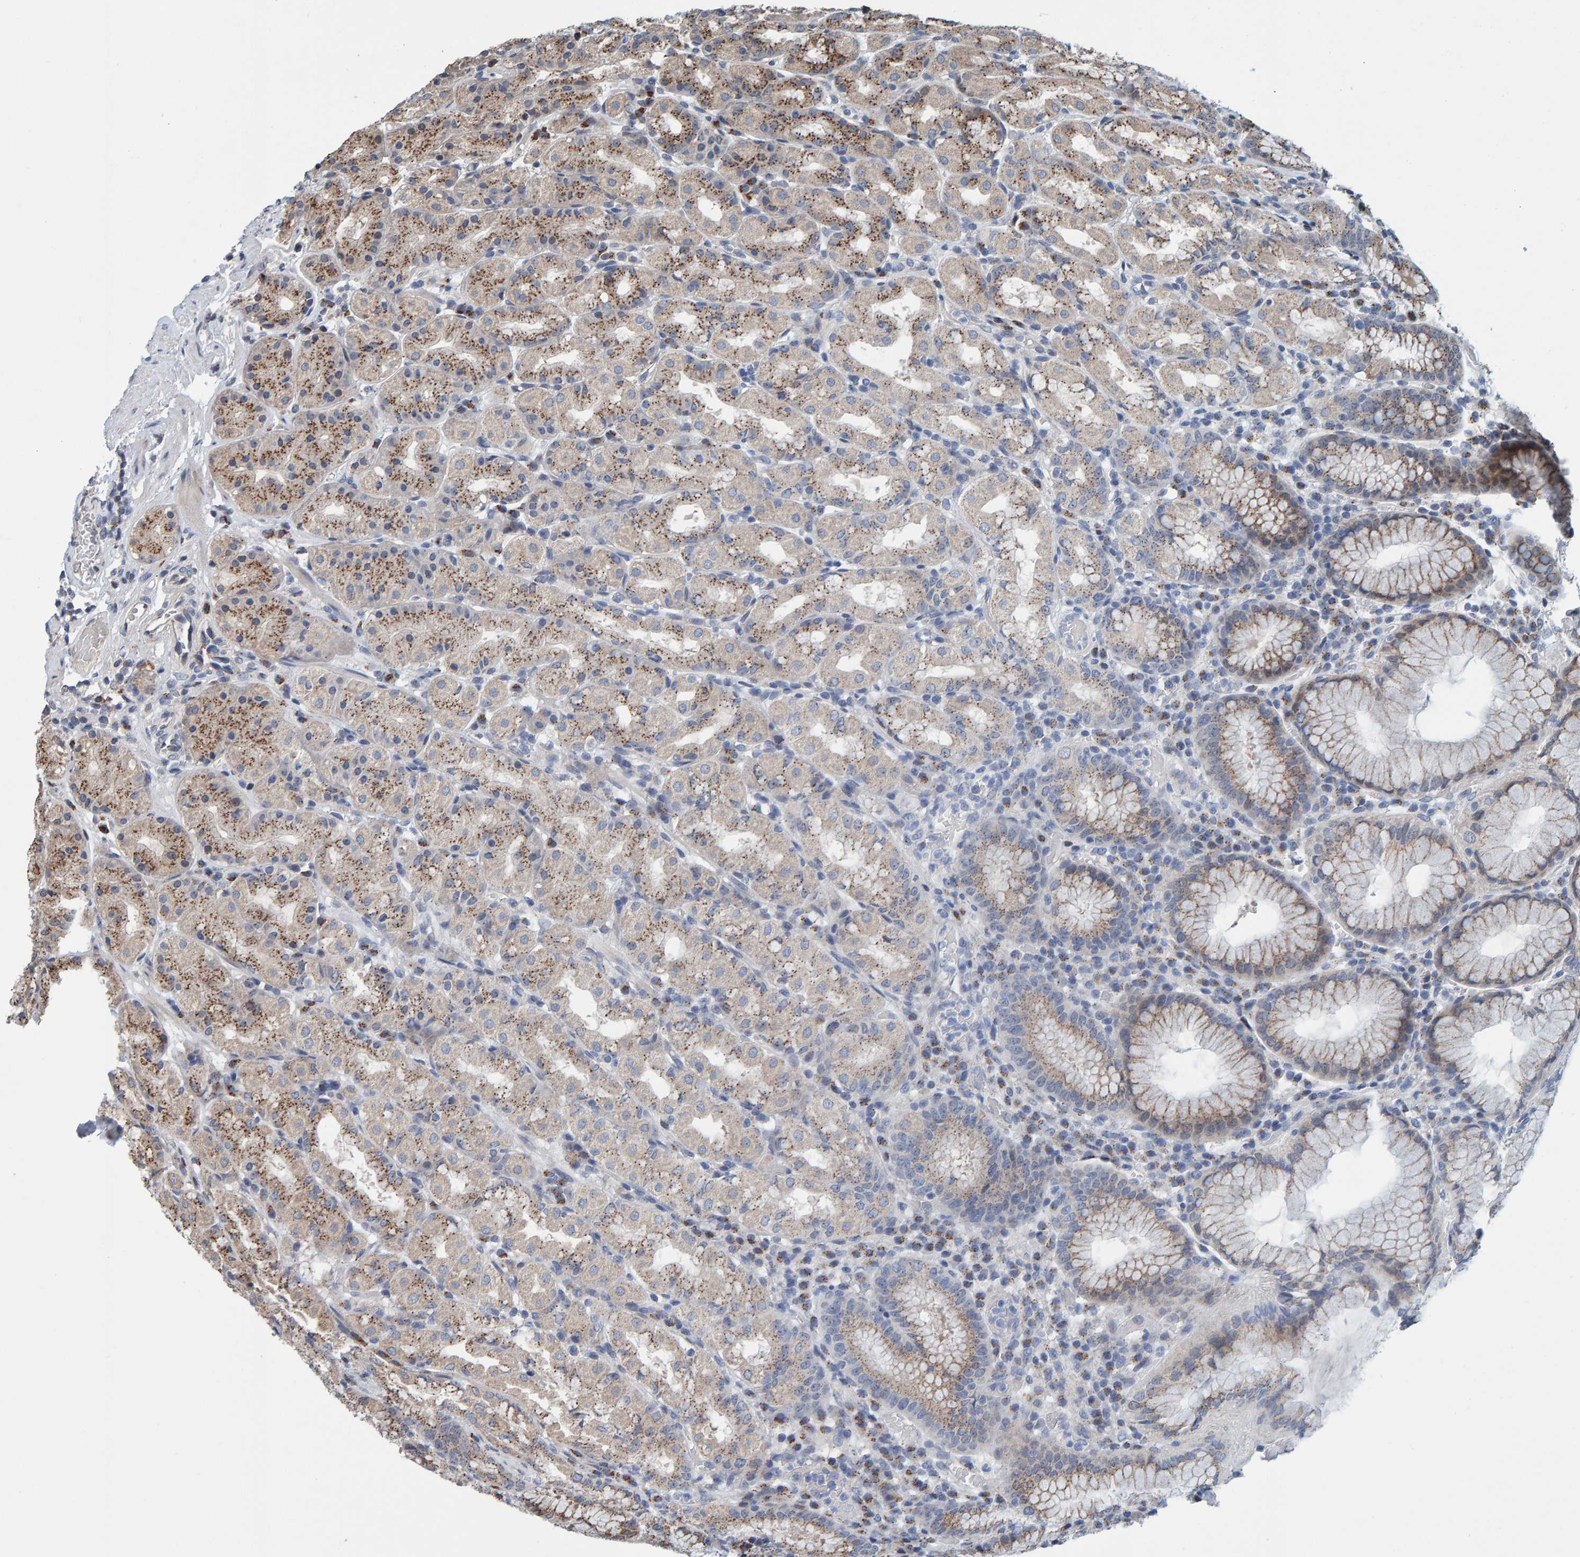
{"staining": {"intensity": "moderate", "quantity": "25%-75%", "location": "cytoplasmic/membranous"}, "tissue": "stomach", "cell_type": "Glandular cells", "image_type": "normal", "snomed": [{"axis": "morphology", "description": "Normal tissue, NOS"}, {"axis": "topography", "description": "Stomach, lower"}], "caption": "Moderate cytoplasmic/membranous expression is seen in approximately 25%-75% of glandular cells in normal stomach.", "gene": "CCDC25", "patient": {"sex": "female", "age": 56}}